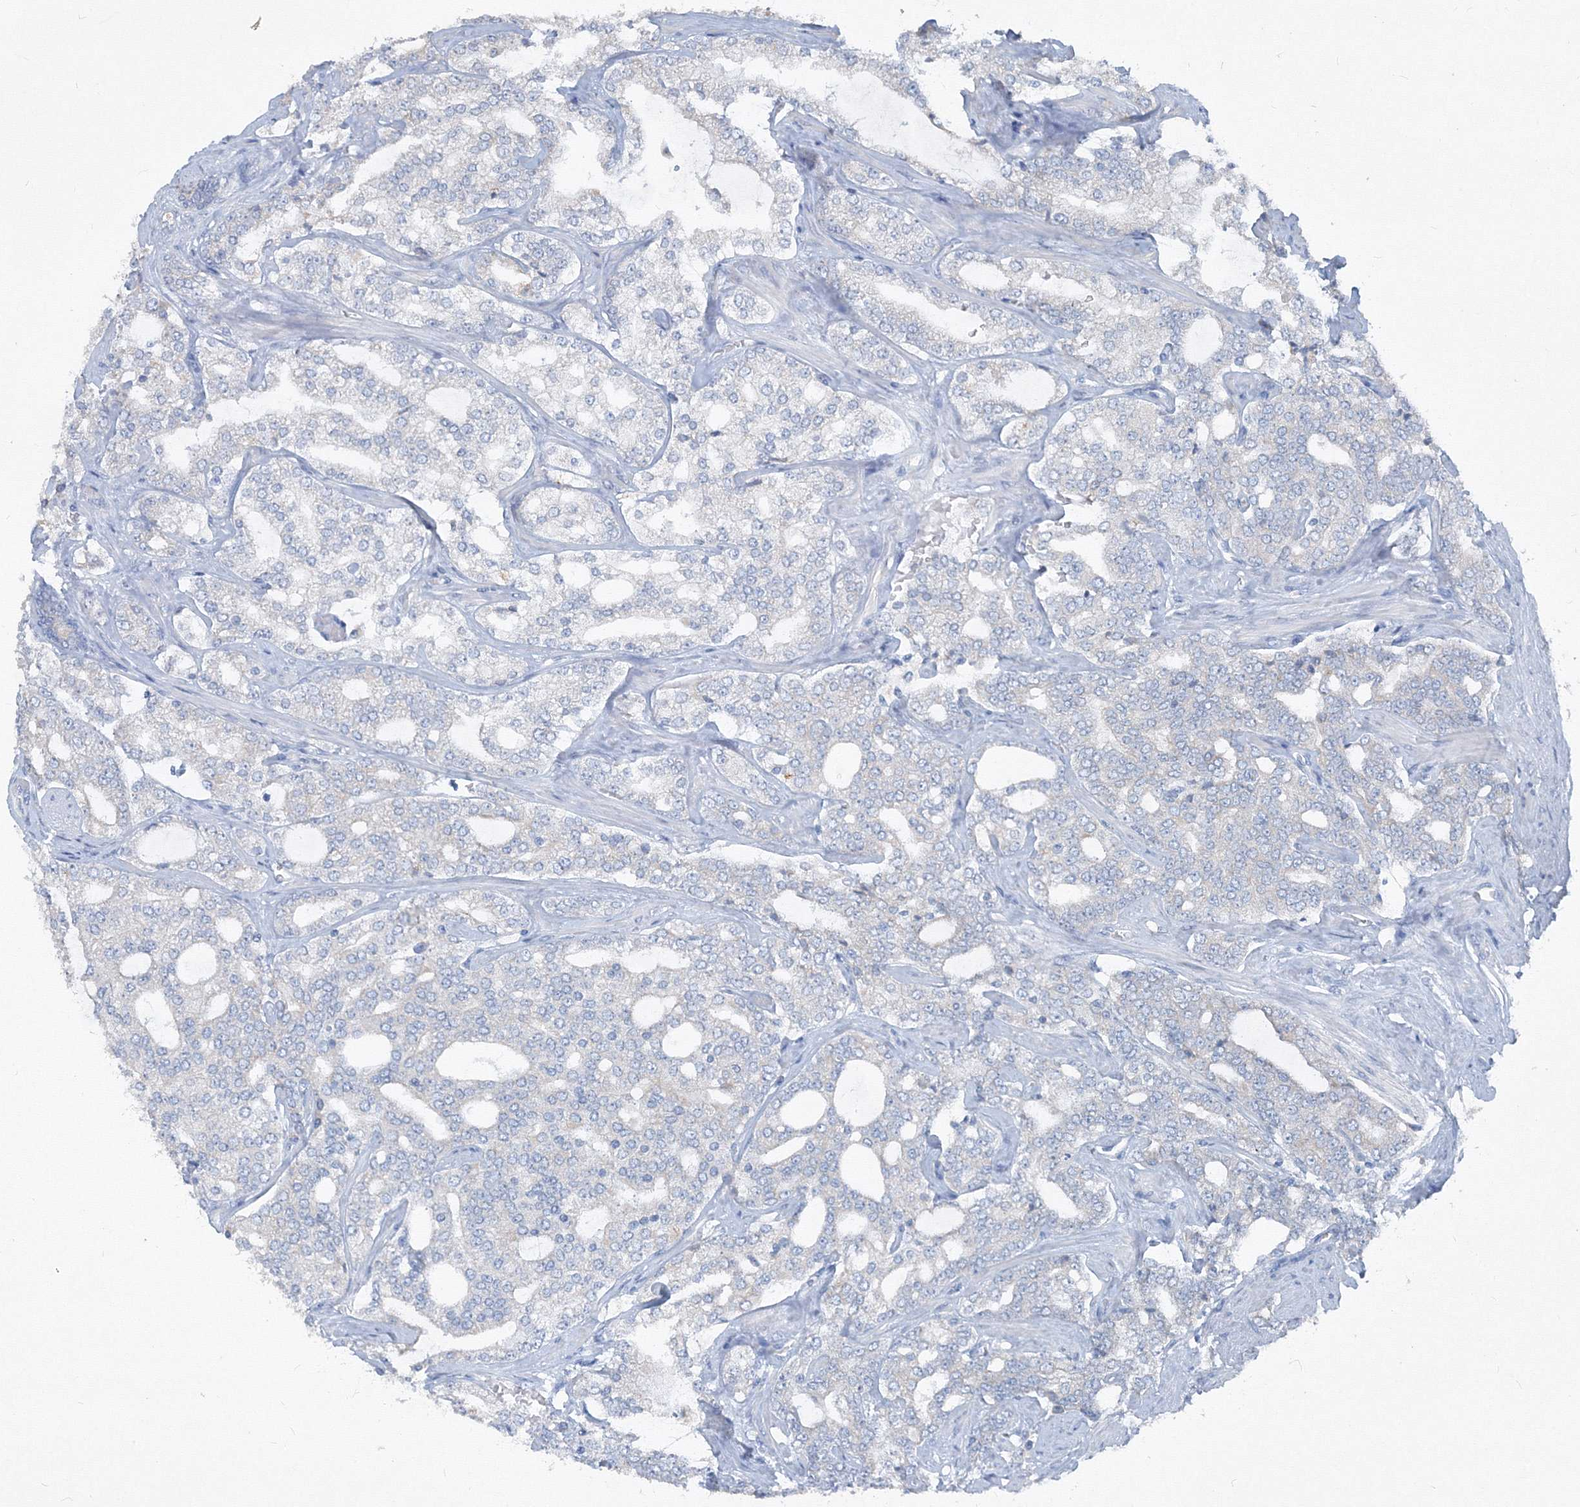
{"staining": {"intensity": "weak", "quantity": "<25%", "location": "cytoplasmic/membranous"}, "tissue": "prostate cancer", "cell_type": "Tumor cells", "image_type": "cancer", "snomed": [{"axis": "morphology", "description": "Adenocarcinoma, High grade"}, {"axis": "topography", "description": "Prostate"}], "caption": "The micrograph displays no staining of tumor cells in high-grade adenocarcinoma (prostate).", "gene": "IFNAR1", "patient": {"sex": "male", "age": 64}}